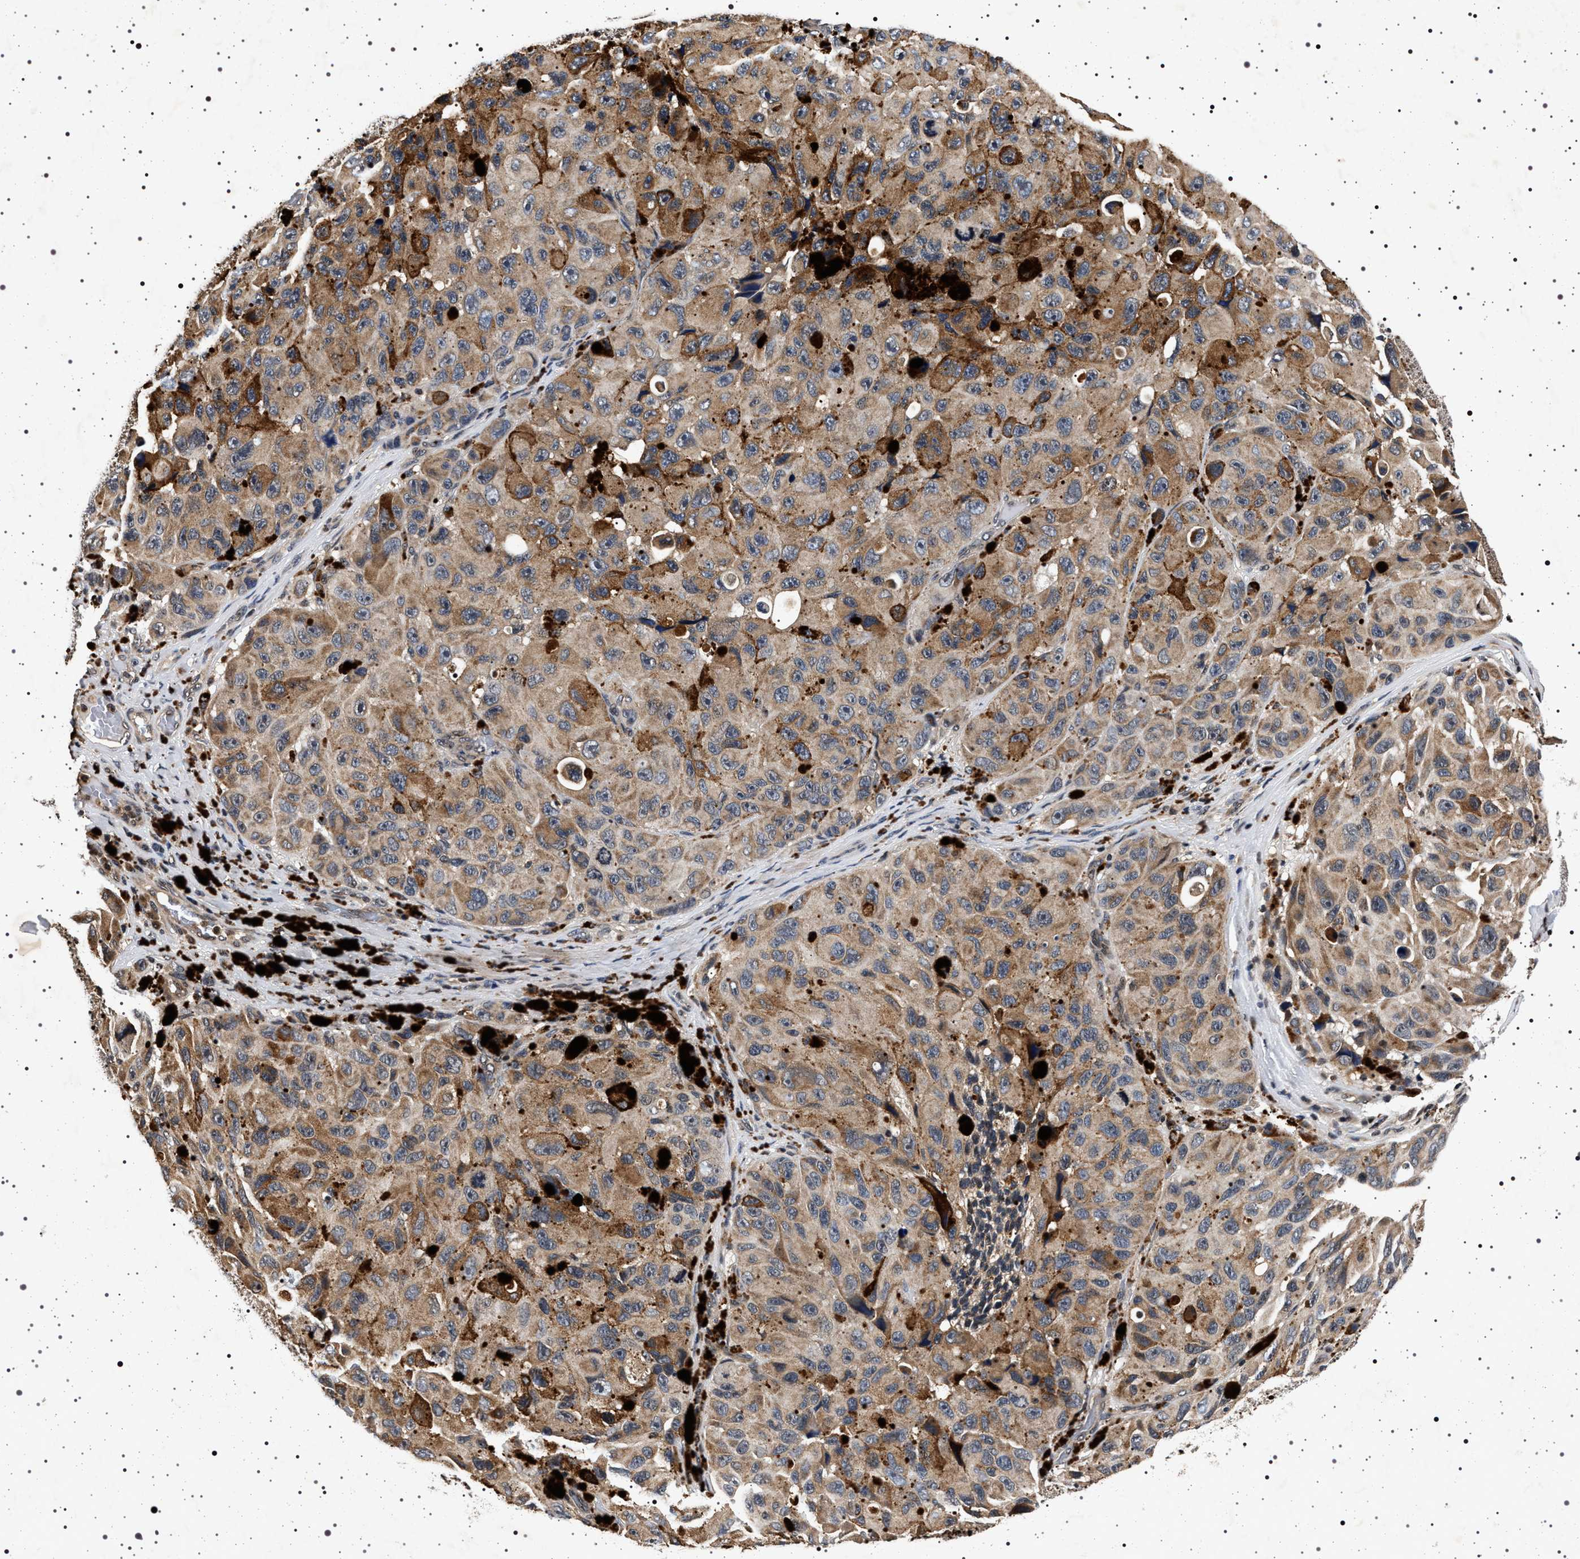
{"staining": {"intensity": "moderate", "quantity": ">75%", "location": "cytoplasmic/membranous"}, "tissue": "melanoma", "cell_type": "Tumor cells", "image_type": "cancer", "snomed": [{"axis": "morphology", "description": "Malignant melanoma, NOS"}, {"axis": "topography", "description": "Skin"}], "caption": "The immunohistochemical stain labels moderate cytoplasmic/membranous staining in tumor cells of melanoma tissue.", "gene": "CDKN1B", "patient": {"sex": "female", "age": 73}}